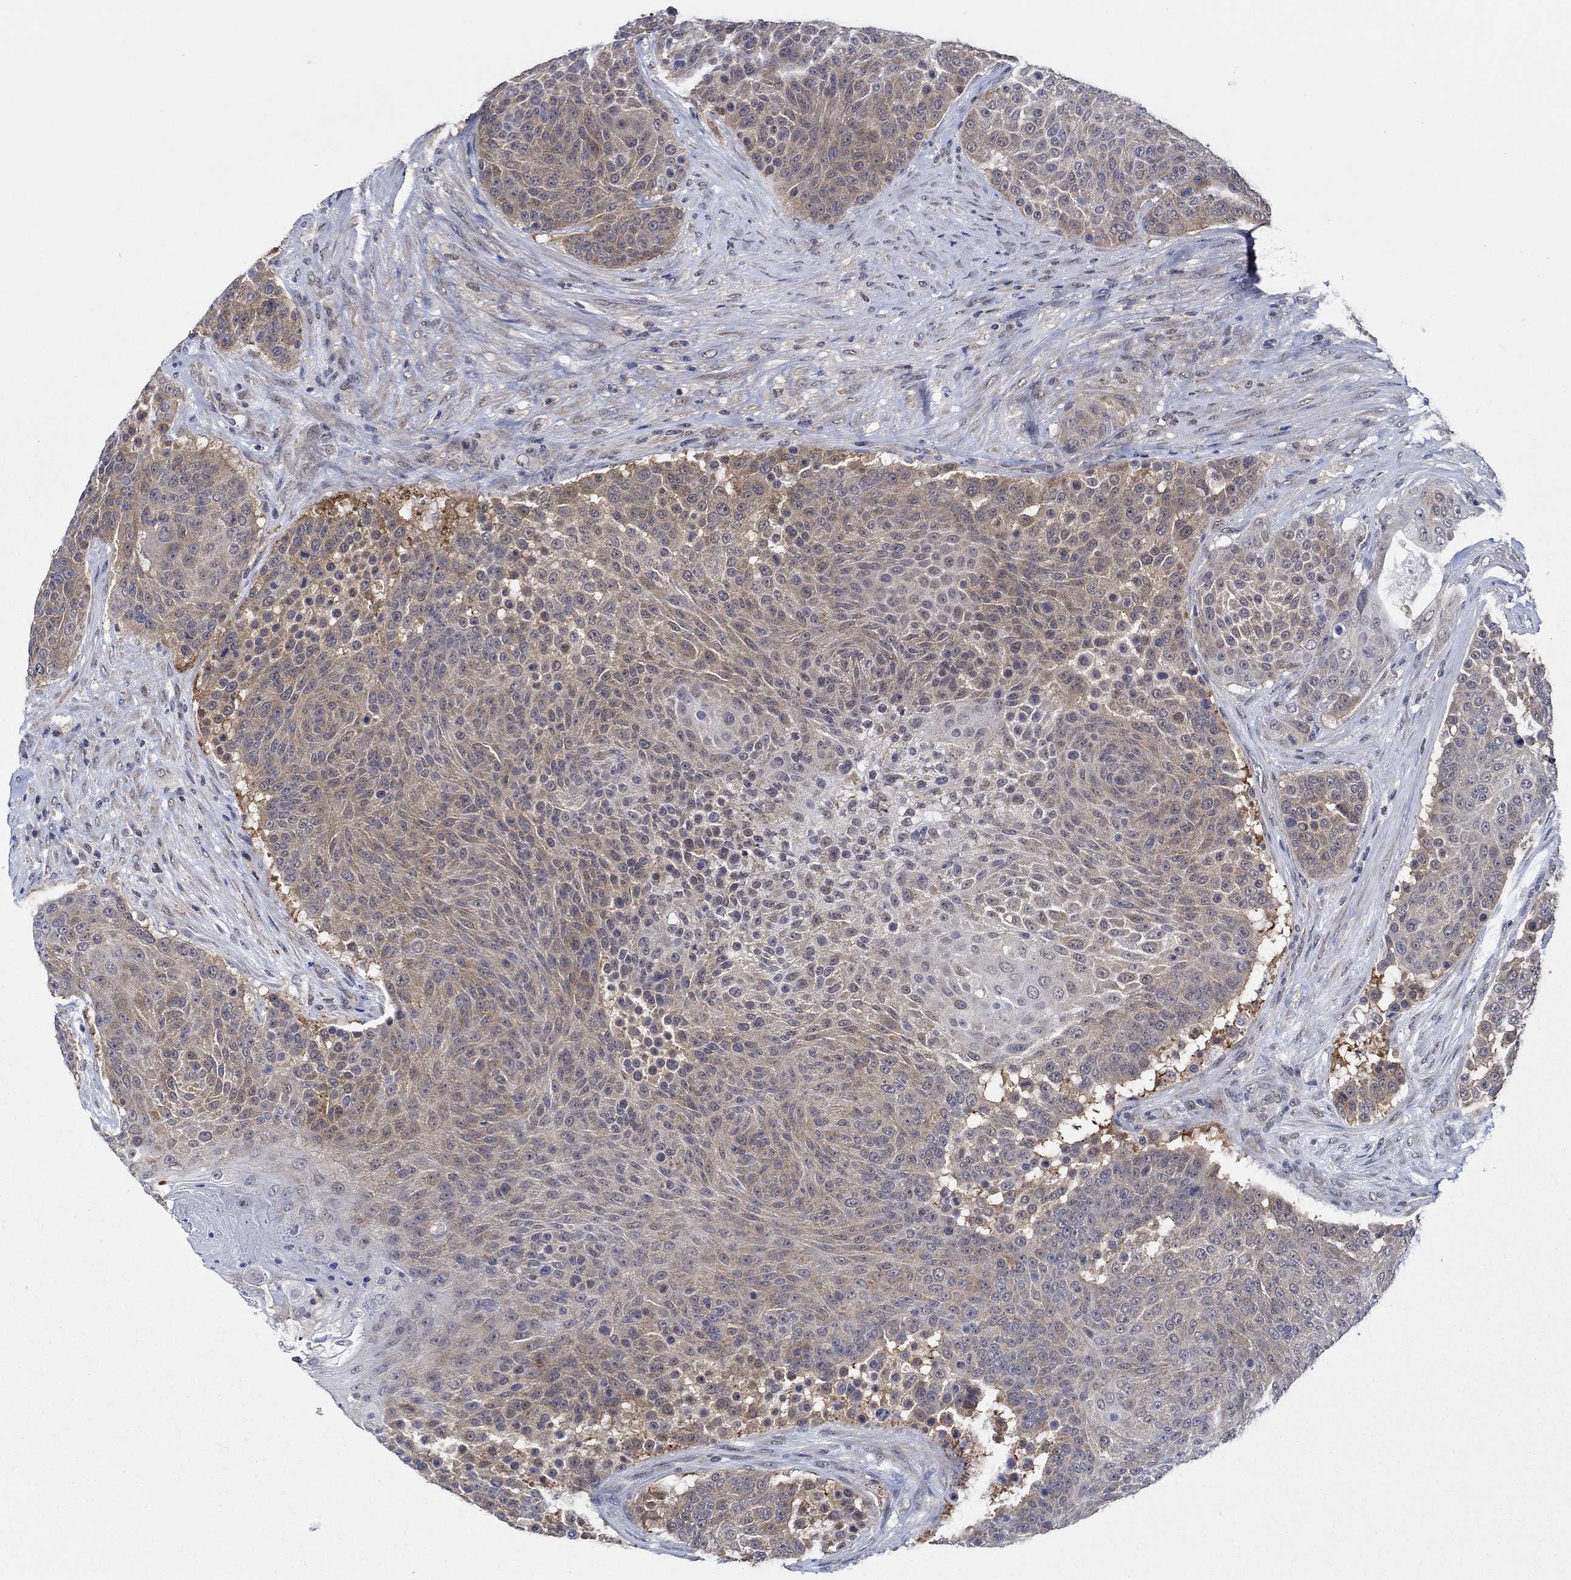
{"staining": {"intensity": "weak", "quantity": "<25%", "location": "cytoplasmic/membranous"}, "tissue": "urothelial cancer", "cell_type": "Tumor cells", "image_type": "cancer", "snomed": [{"axis": "morphology", "description": "Urothelial carcinoma, High grade"}, {"axis": "topography", "description": "Urinary bladder"}], "caption": "Immunohistochemistry histopathology image of neoplastic tissue: urothelial cancer stained with DAB demonstrates no significant protein expression in tumor cells.", "gene": "DACT1", "patient": {"sex": "female", "age": 63}}